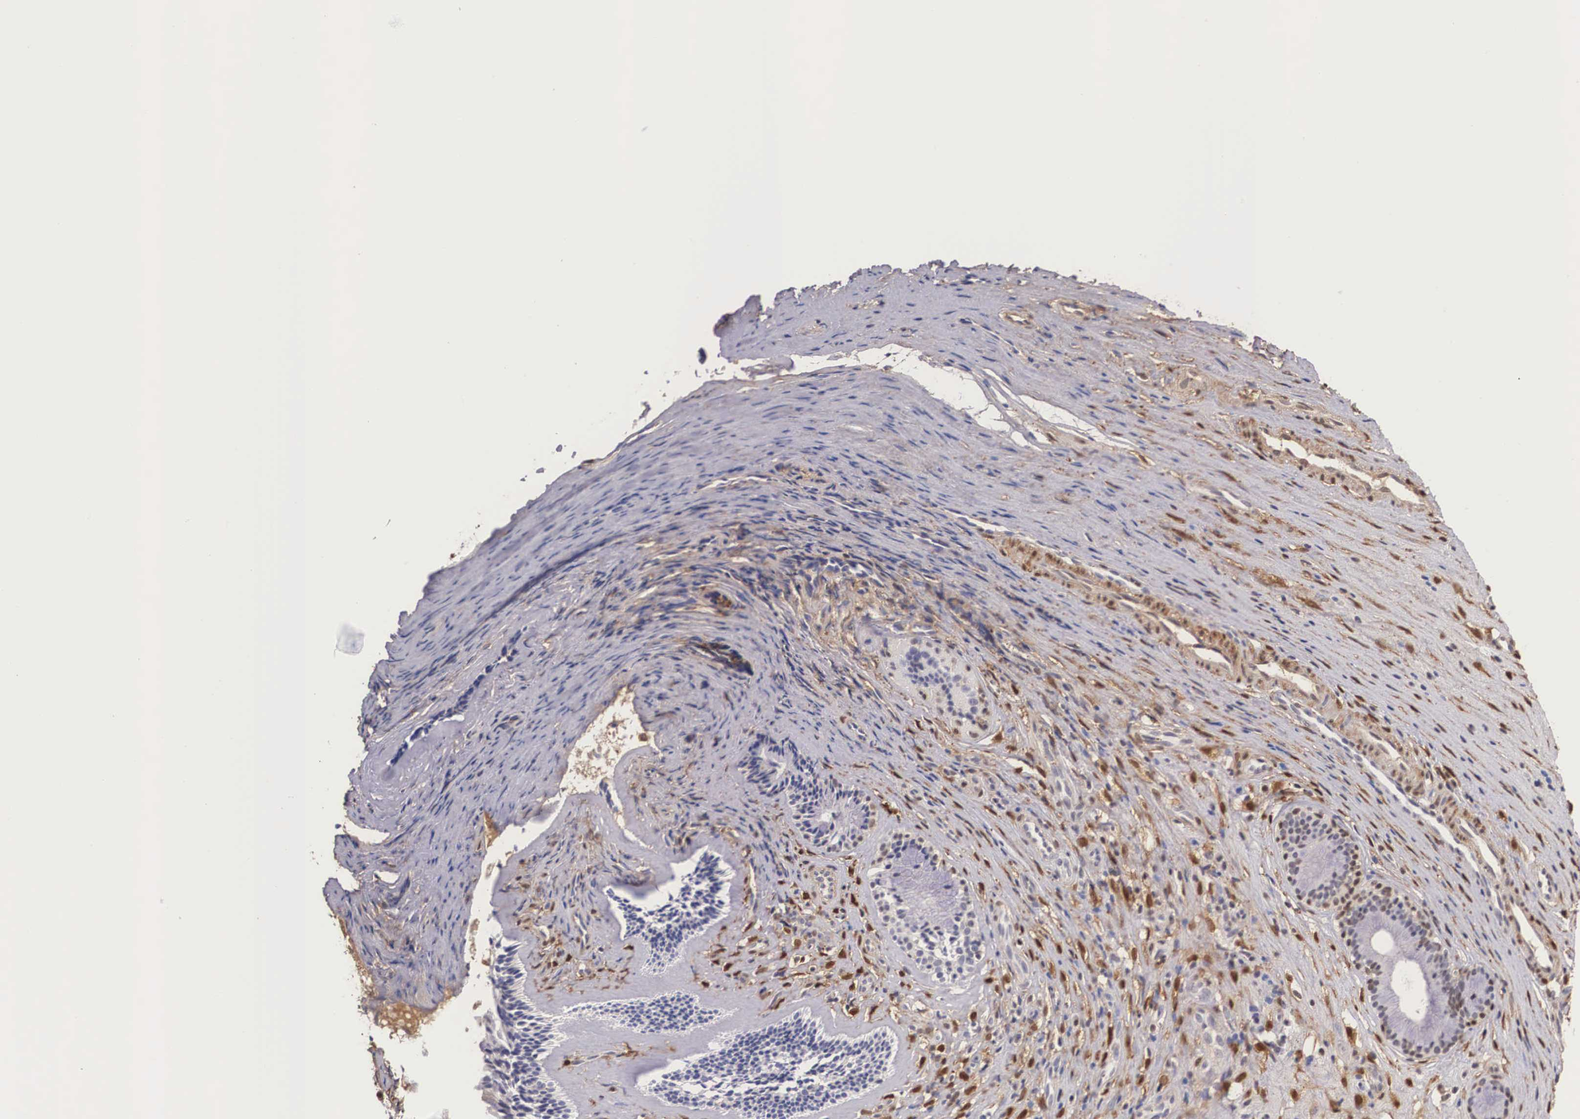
{"staining": {"intensity": "negative", "quantity": "none", "location": "none"}, "tissue": "nasopharynx", "cell_type": "Respiratory epithelial cells", "image_type": "normal", "snomed": [{"axis": "morphology", "description": "Normal tissue, NOS"}, {"axis": "topography", "description": "Nasopharynx"}], "caption": "Respiratory epithelial cells show no significant protein expression in unremarkable nasopharynx. (Immunohistochemistry, brightfield microscopy, high magnification).", "gene": "LGALS1", "patient": {"sex": "female", "age": 78}}